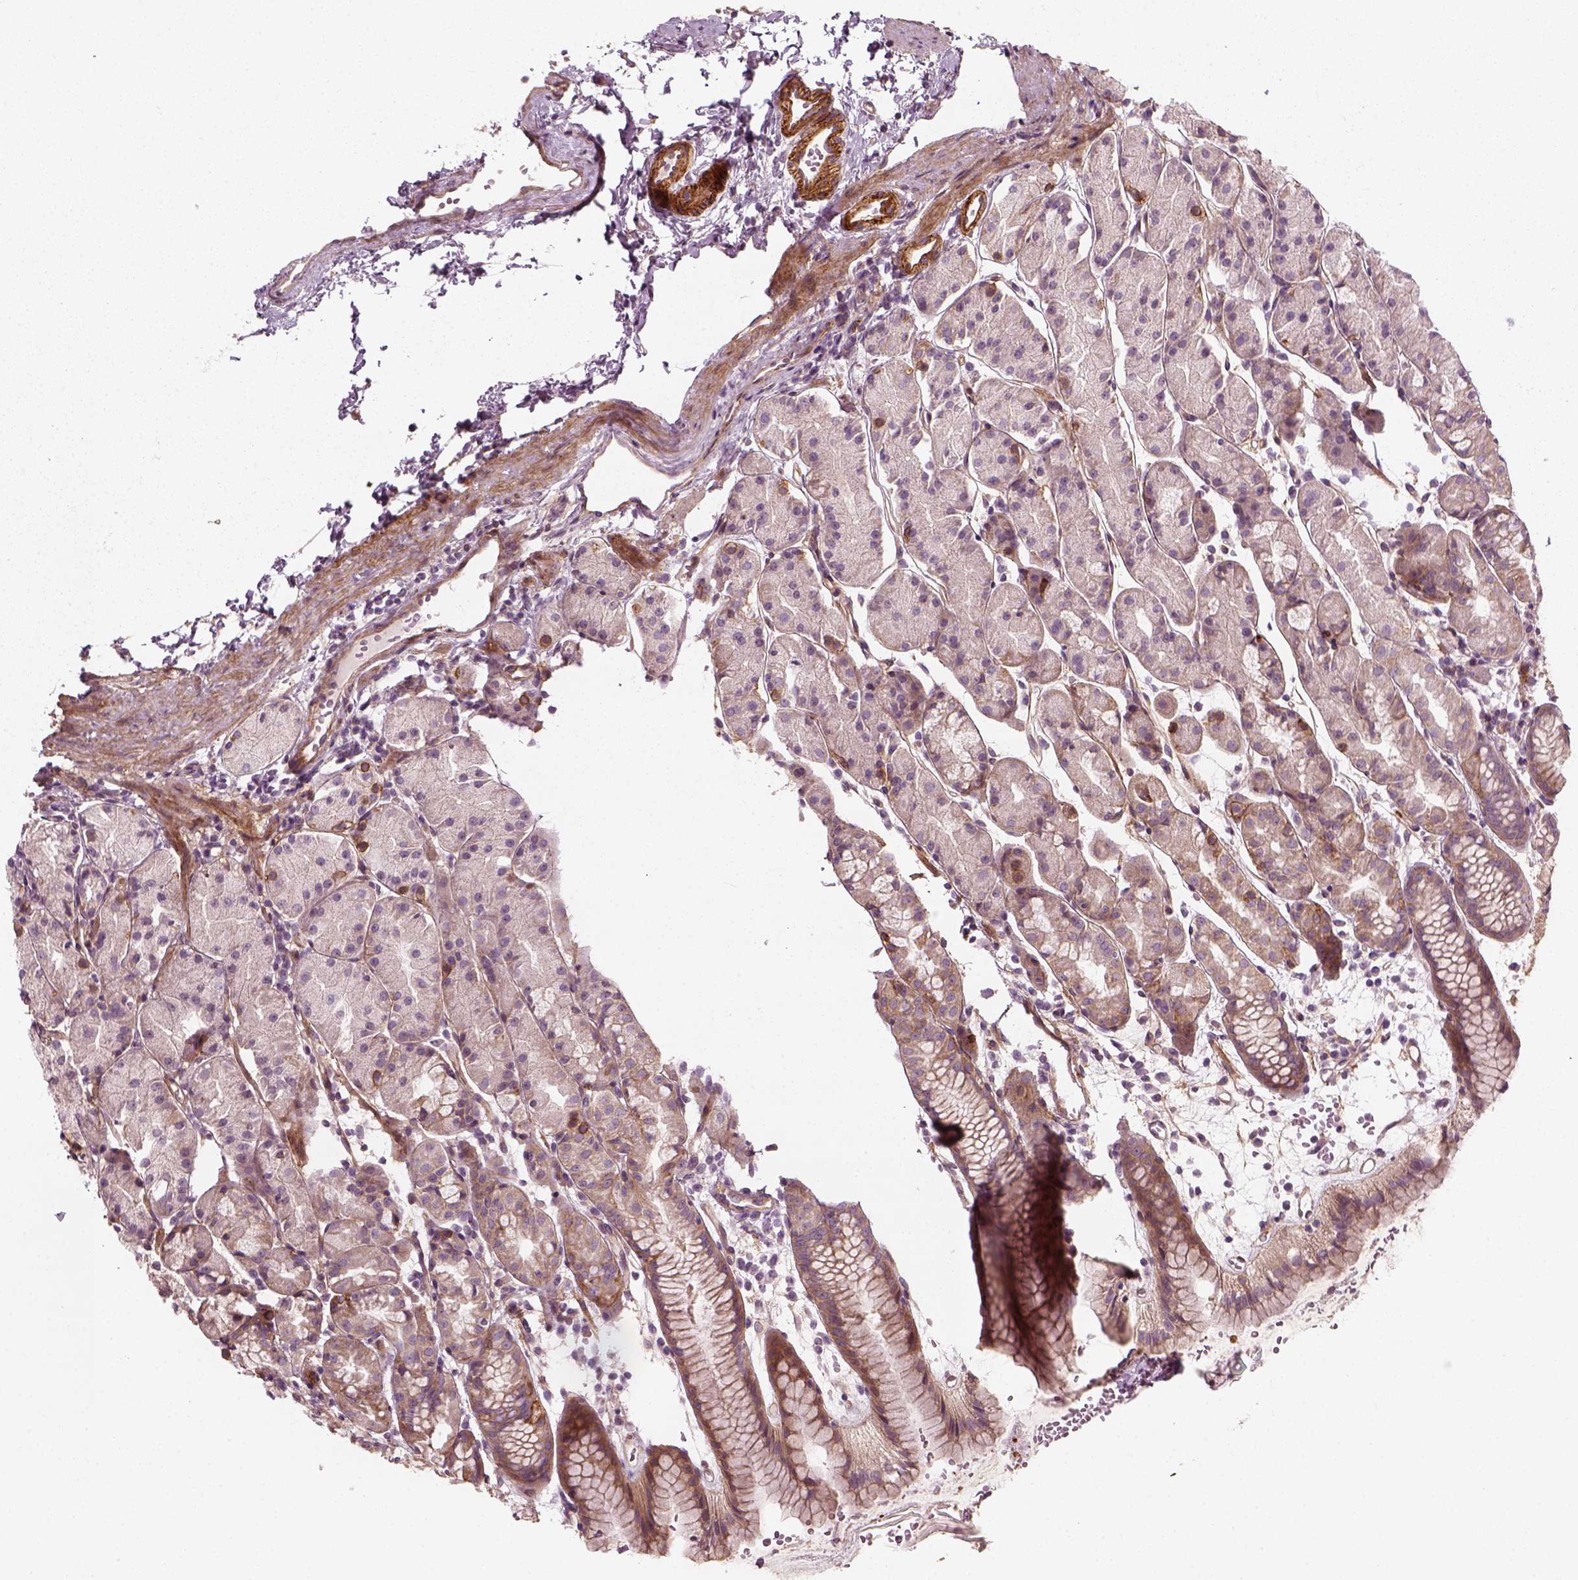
{"staining": {"intensity": "strong", "quantity": "<25%", "location": "cytoplasmic/membranous"}, "tissue": "stomach", "cell_type": "Glandular cells", "image_type": "normal", "snomed": [{"axis": "morphology", "description": "Normal tissue, NOS"}, {"axis": "topography", "description": "Stomach, upper"}], "caption": "DAB (3,3'-diaminobenzidine) immunohistochemical staining of benign human stomach displays strong cytoplasmic/membranous protein expression in about <25% of glandular cells.", "gene": "NPTN", "patient": {"sex": "male", "age": 47}}